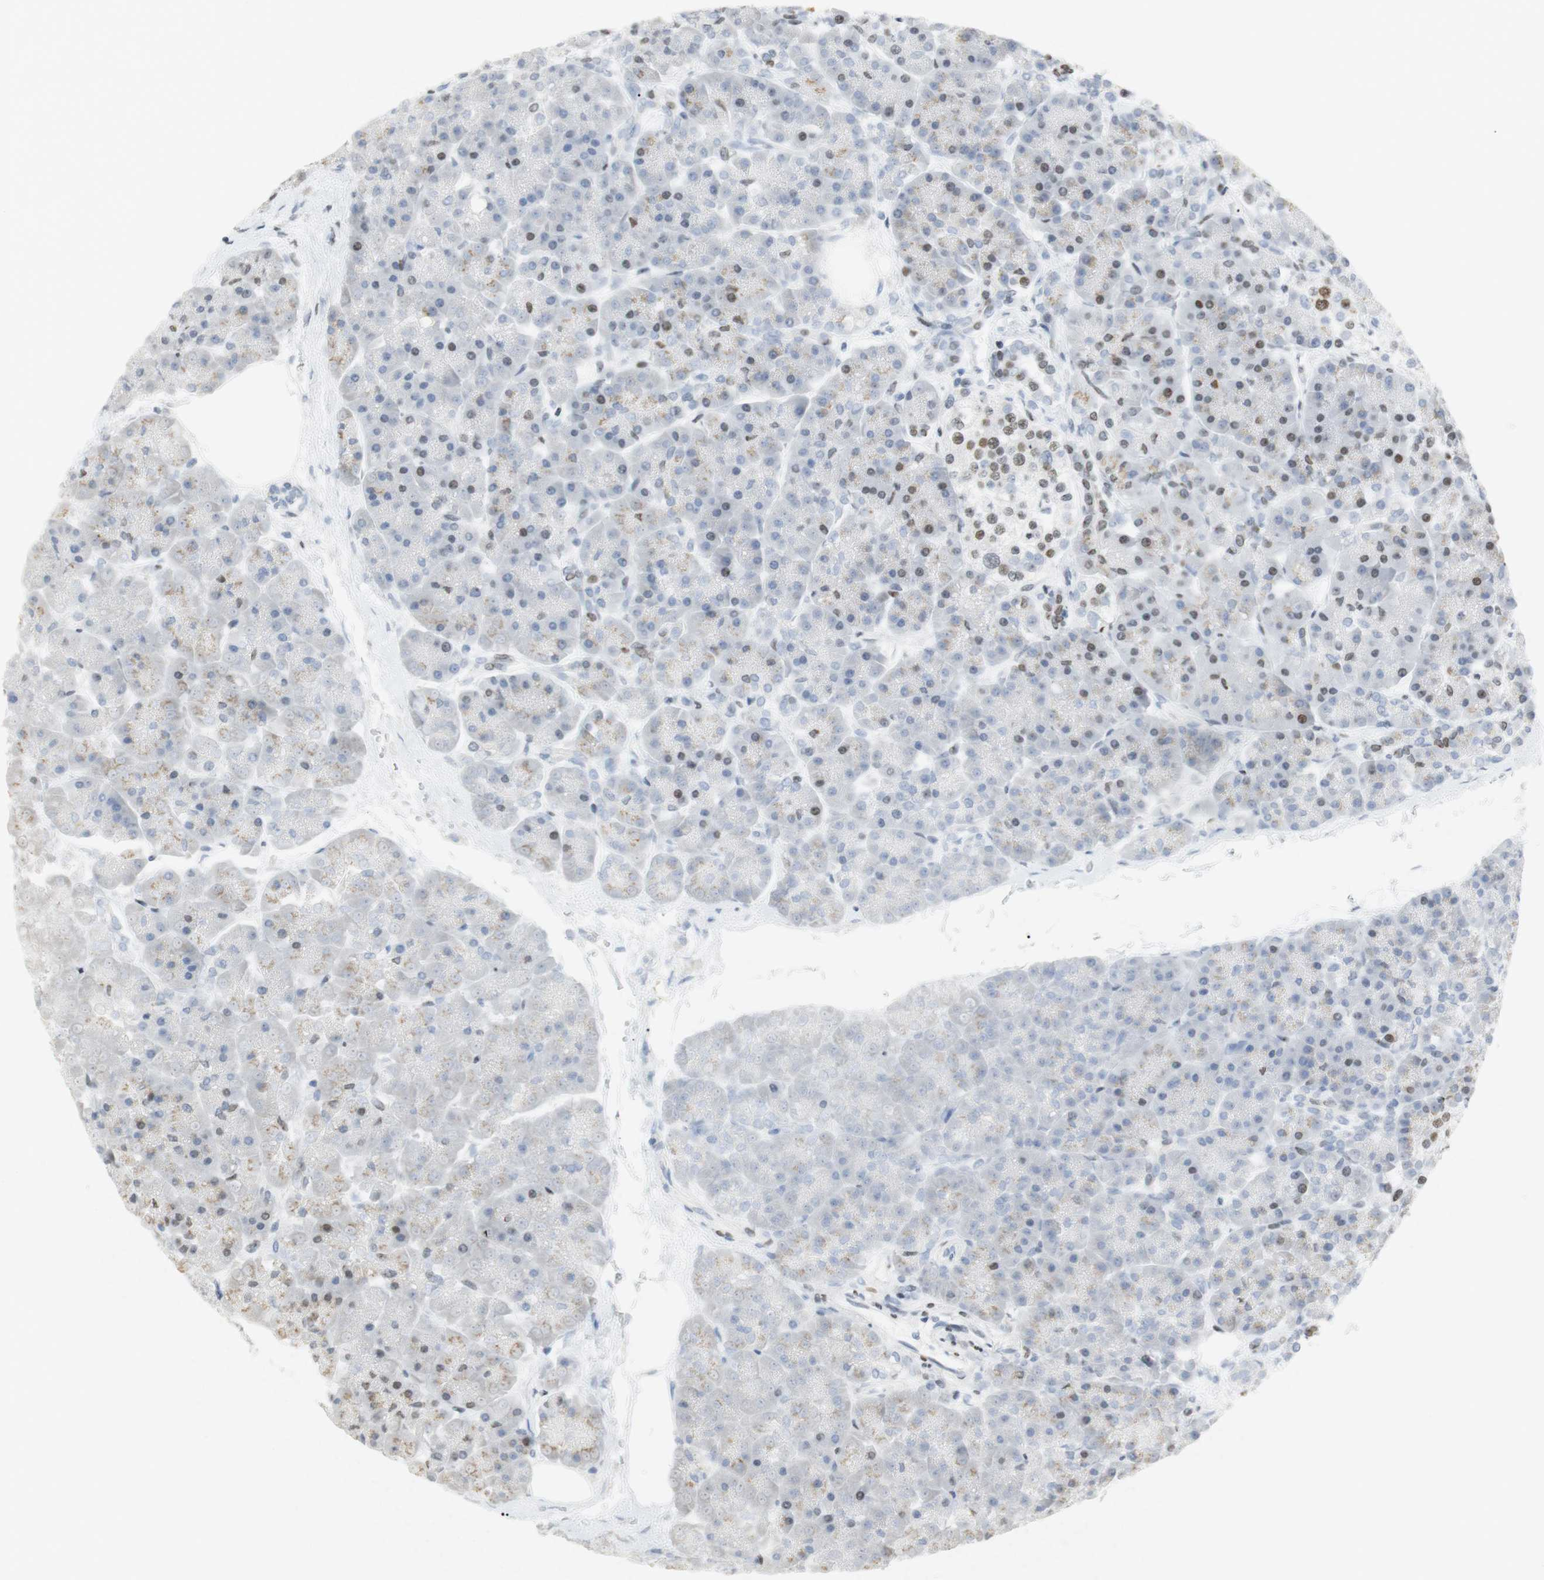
{"staining": {"intensity": "moderate", "quantity": "<25%", "location": "nuclear"}, "tissue": "pancreas", "cell_type": "Exocrine glandular cells", "image_type": "normal", "snomed": [{"axis": "morphology", "description": "Normal tissue, NOS"}, {"axis": "topography", "description": "Pancreas"}], "caption": "Immunohistochemical staining of normal human pancreas demonstrates low levels of moderate nuclear staining in approximately <25% of exocrine glandular cells.", "gene": "BMI1", "patient": {"sex": "female", "age": 70}}